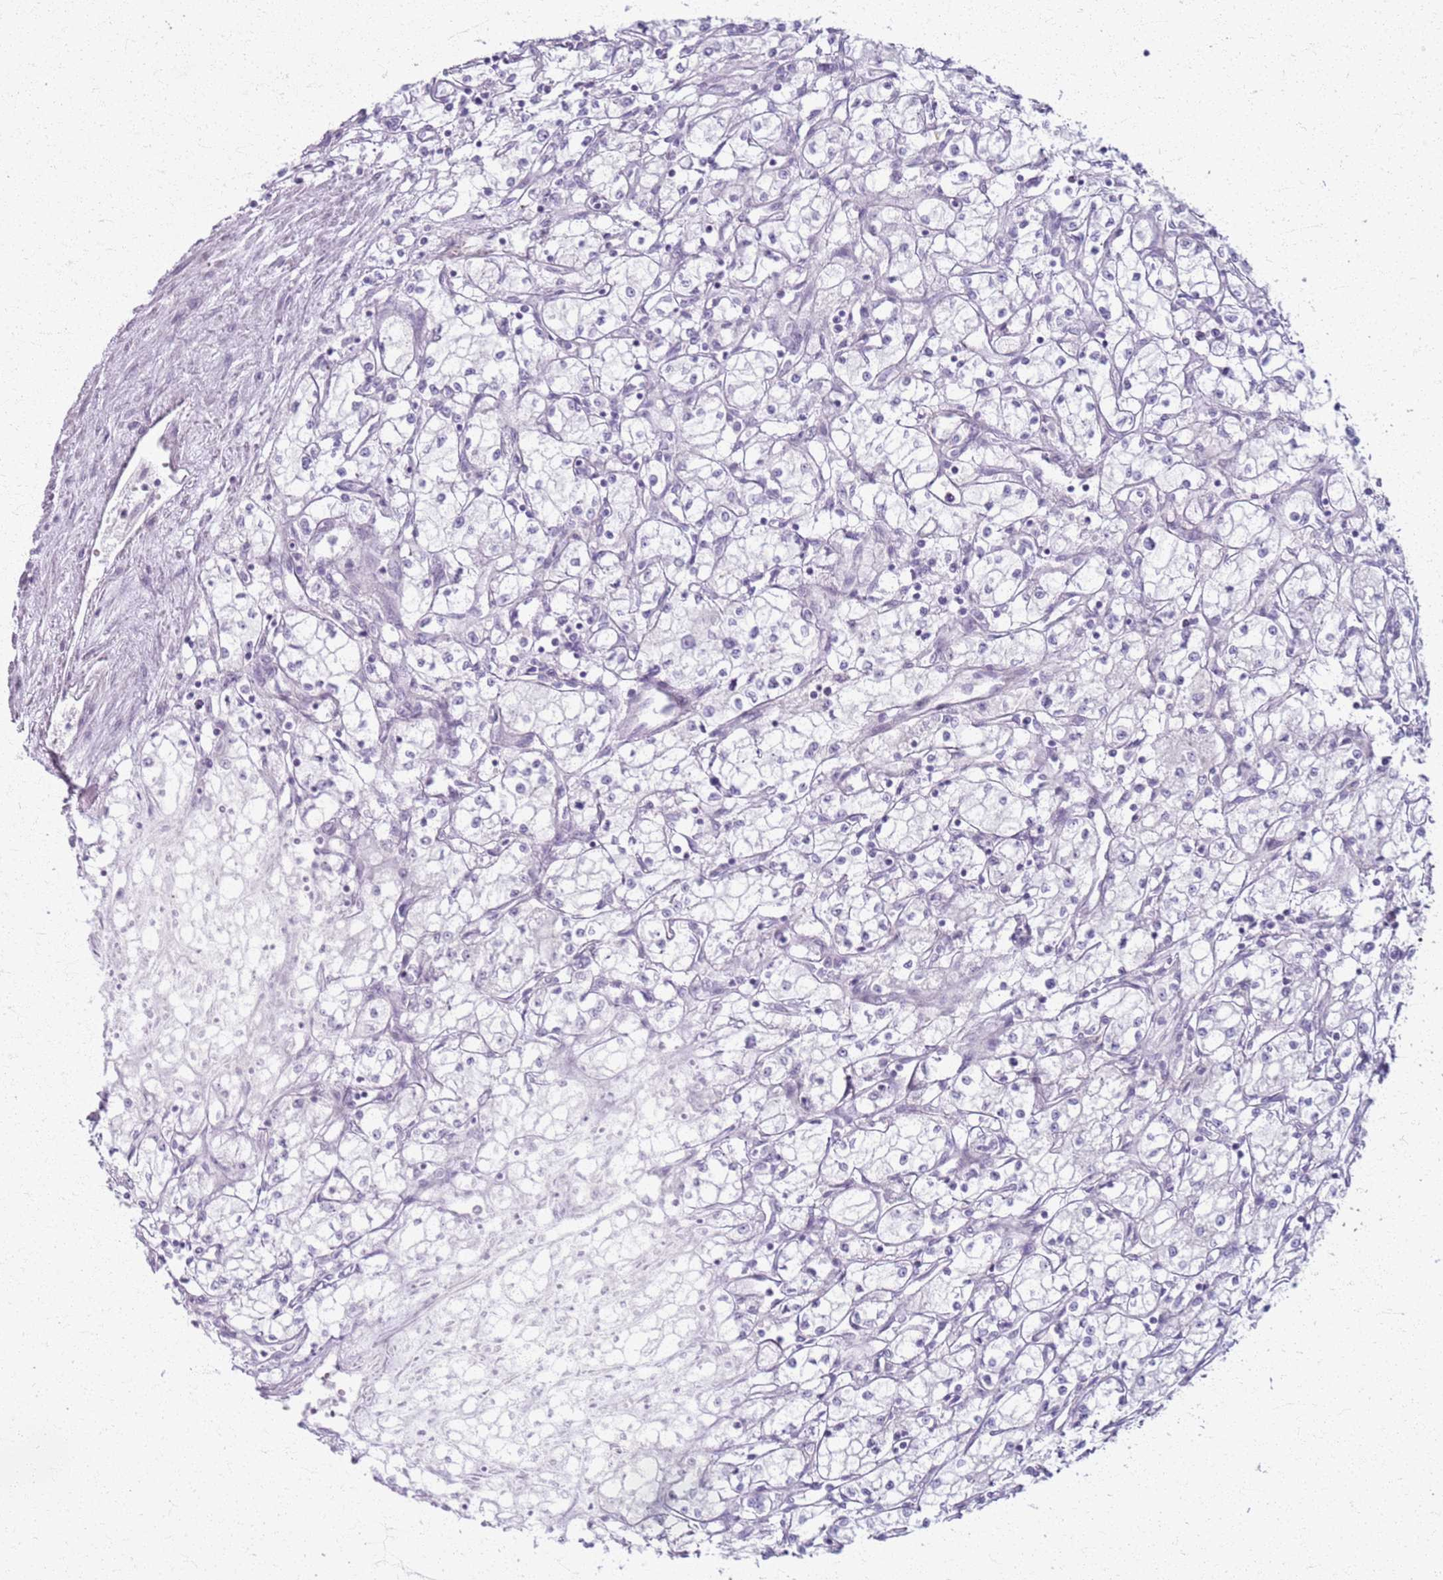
{"staining": {"intensity": "negative", "quantity": "none", "location": "none"}, "tissue": "renal cancer", "cell_type": "Tumor cells", "image_type": "cancer", "snomed": [{"axis": "morphology", "description": "Adenocarcinoma, NOS"}, {"axis": "topography", "description": "Kidney"}], "caption": "High power microscopy image of an immunohistochemistry histopathology image of renal adenocarcinoma, revealing no significant expression in tumor cells.", "gene": "CSRP3", "patient": {"sex": "male", "age": 59}}